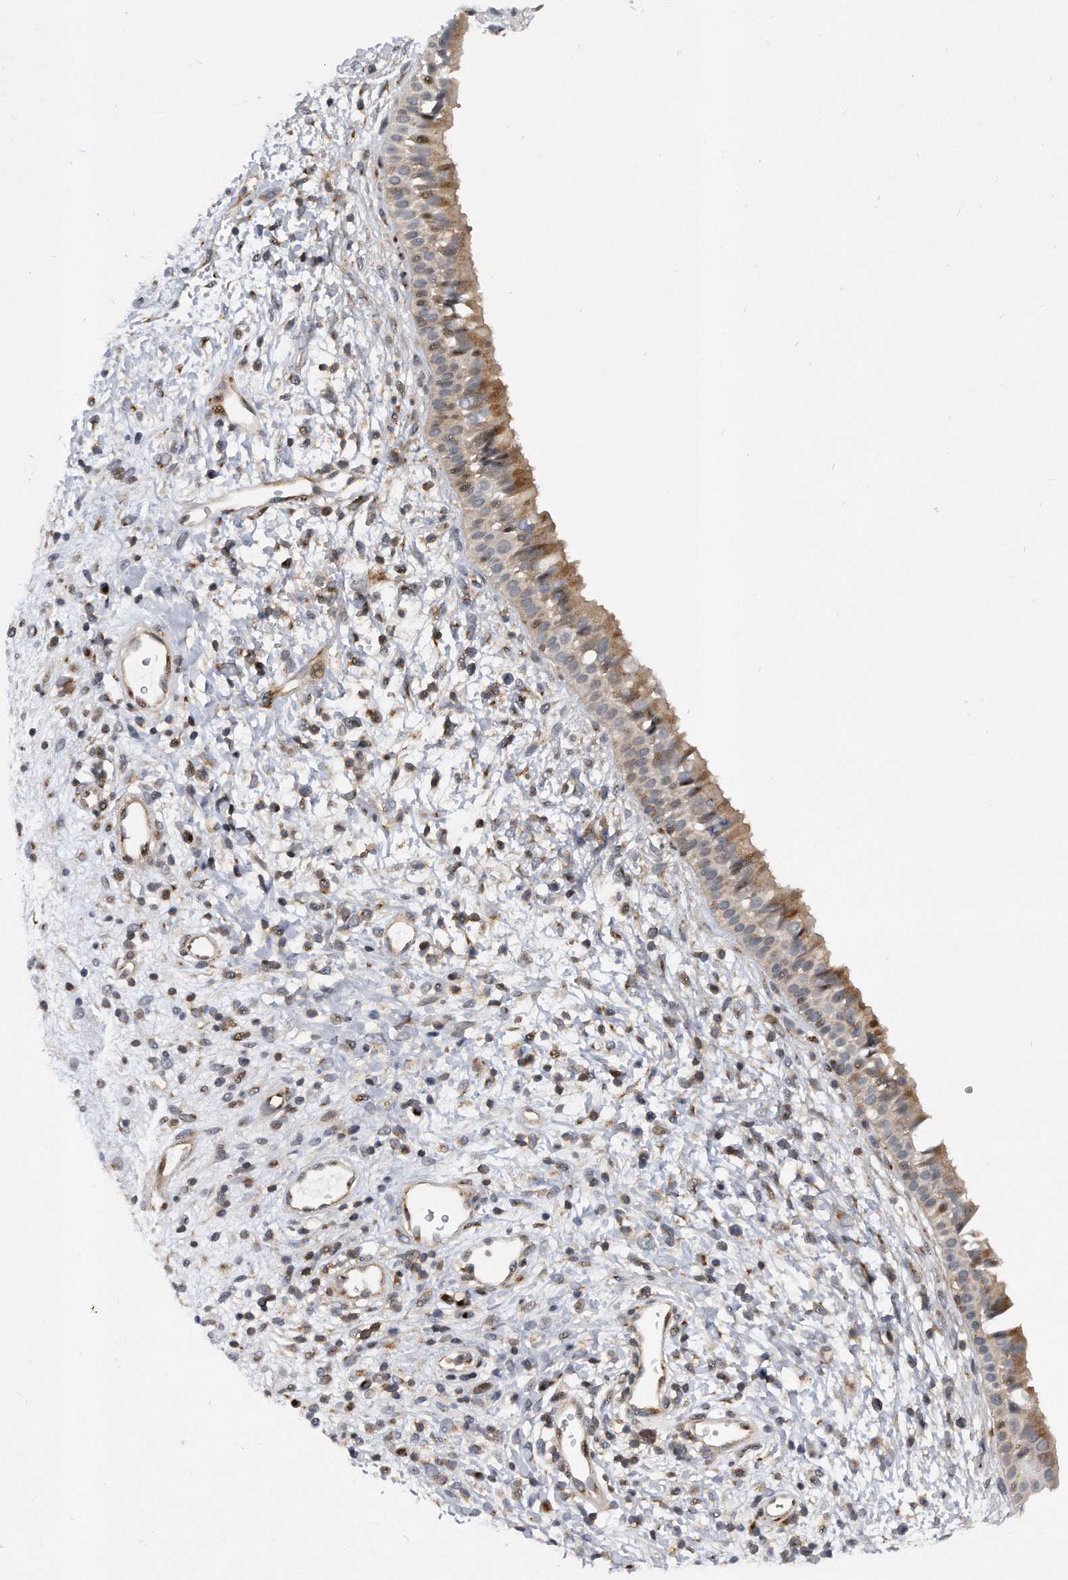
{"staining": {"intensity": "moderate", "quantity": ">75%", "location": "cytoplasmic/membranous"}, "tissue": "nasopharynx", "cell_type": "Respiratory epithelial cells", "image_type": "normal", "snomed": [{"axis": "morphology", "description": "Normal tissue, NOS"}, {"axis": "topography", "description": "Nasopharynx"}], "caption": "A high-resolution image shows immunohistochemistry (IHC) staining of normal nasopharynx, which exhibits moderate cytoplasmic/membranous positivity in approximately >75% of respiratory epithelial cells.", "gene": "PGBD2", "patient": {"sex": "male", "age": 22}}